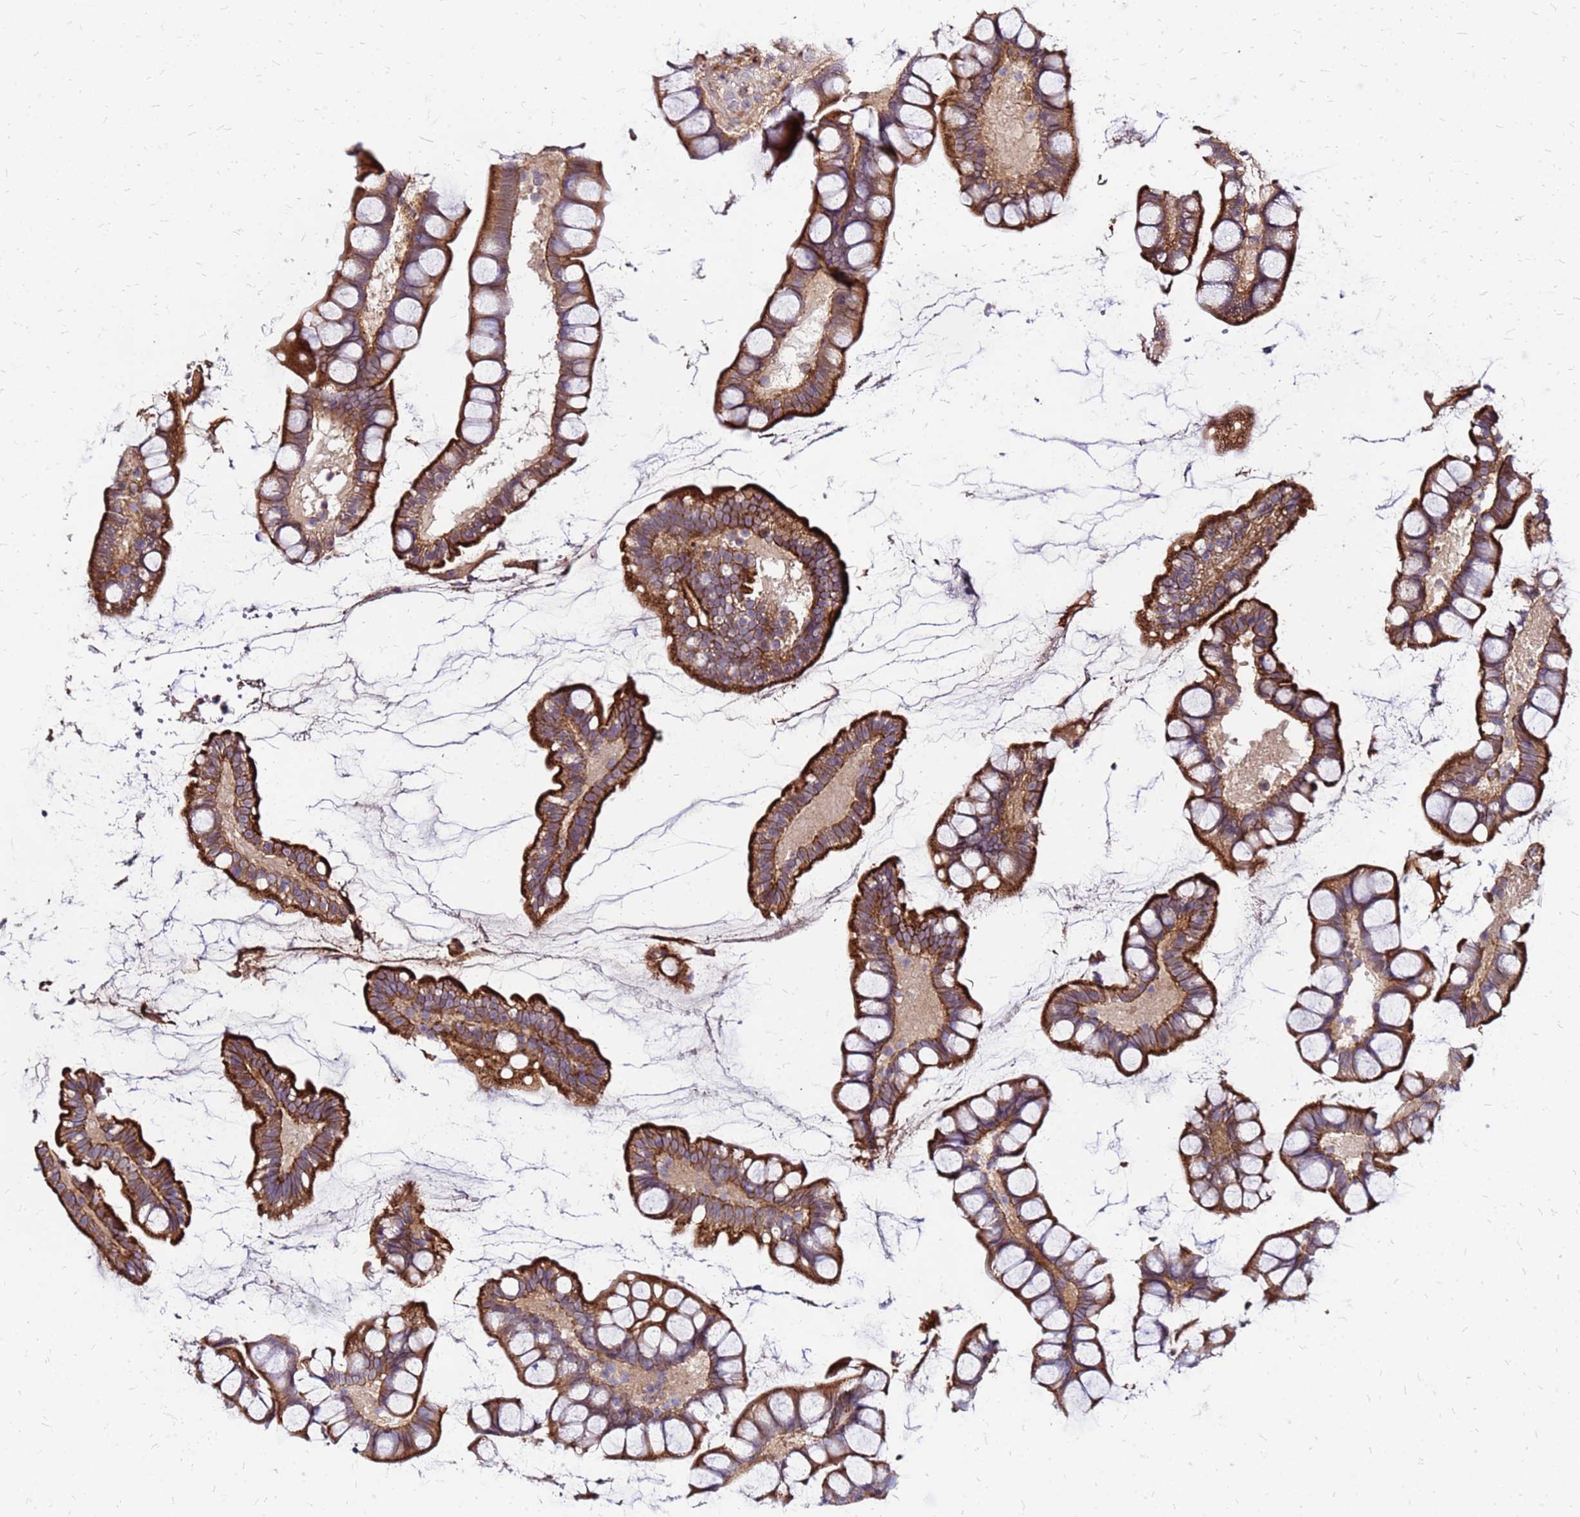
{"staining": {"intensity": "moderate", "quantity": ">75%", "location": "cytoplasmic/membranous"}, "tissue": "small intestine", "cell_type": "Glandular cells", "image_type": "normal", "snomed": [{"axis": "morphology", "description": "Normal tissue, NOS"}, {"axis": "topography", "description": "Small intestine"}], "caption": "A medium amount of moderate cytoplasmic/membranous staining is identified in approximately >75% of glandular cells in normal small intestine.", "gene": "CYBC1", "patient": {"sex": "male", "age": 70}}